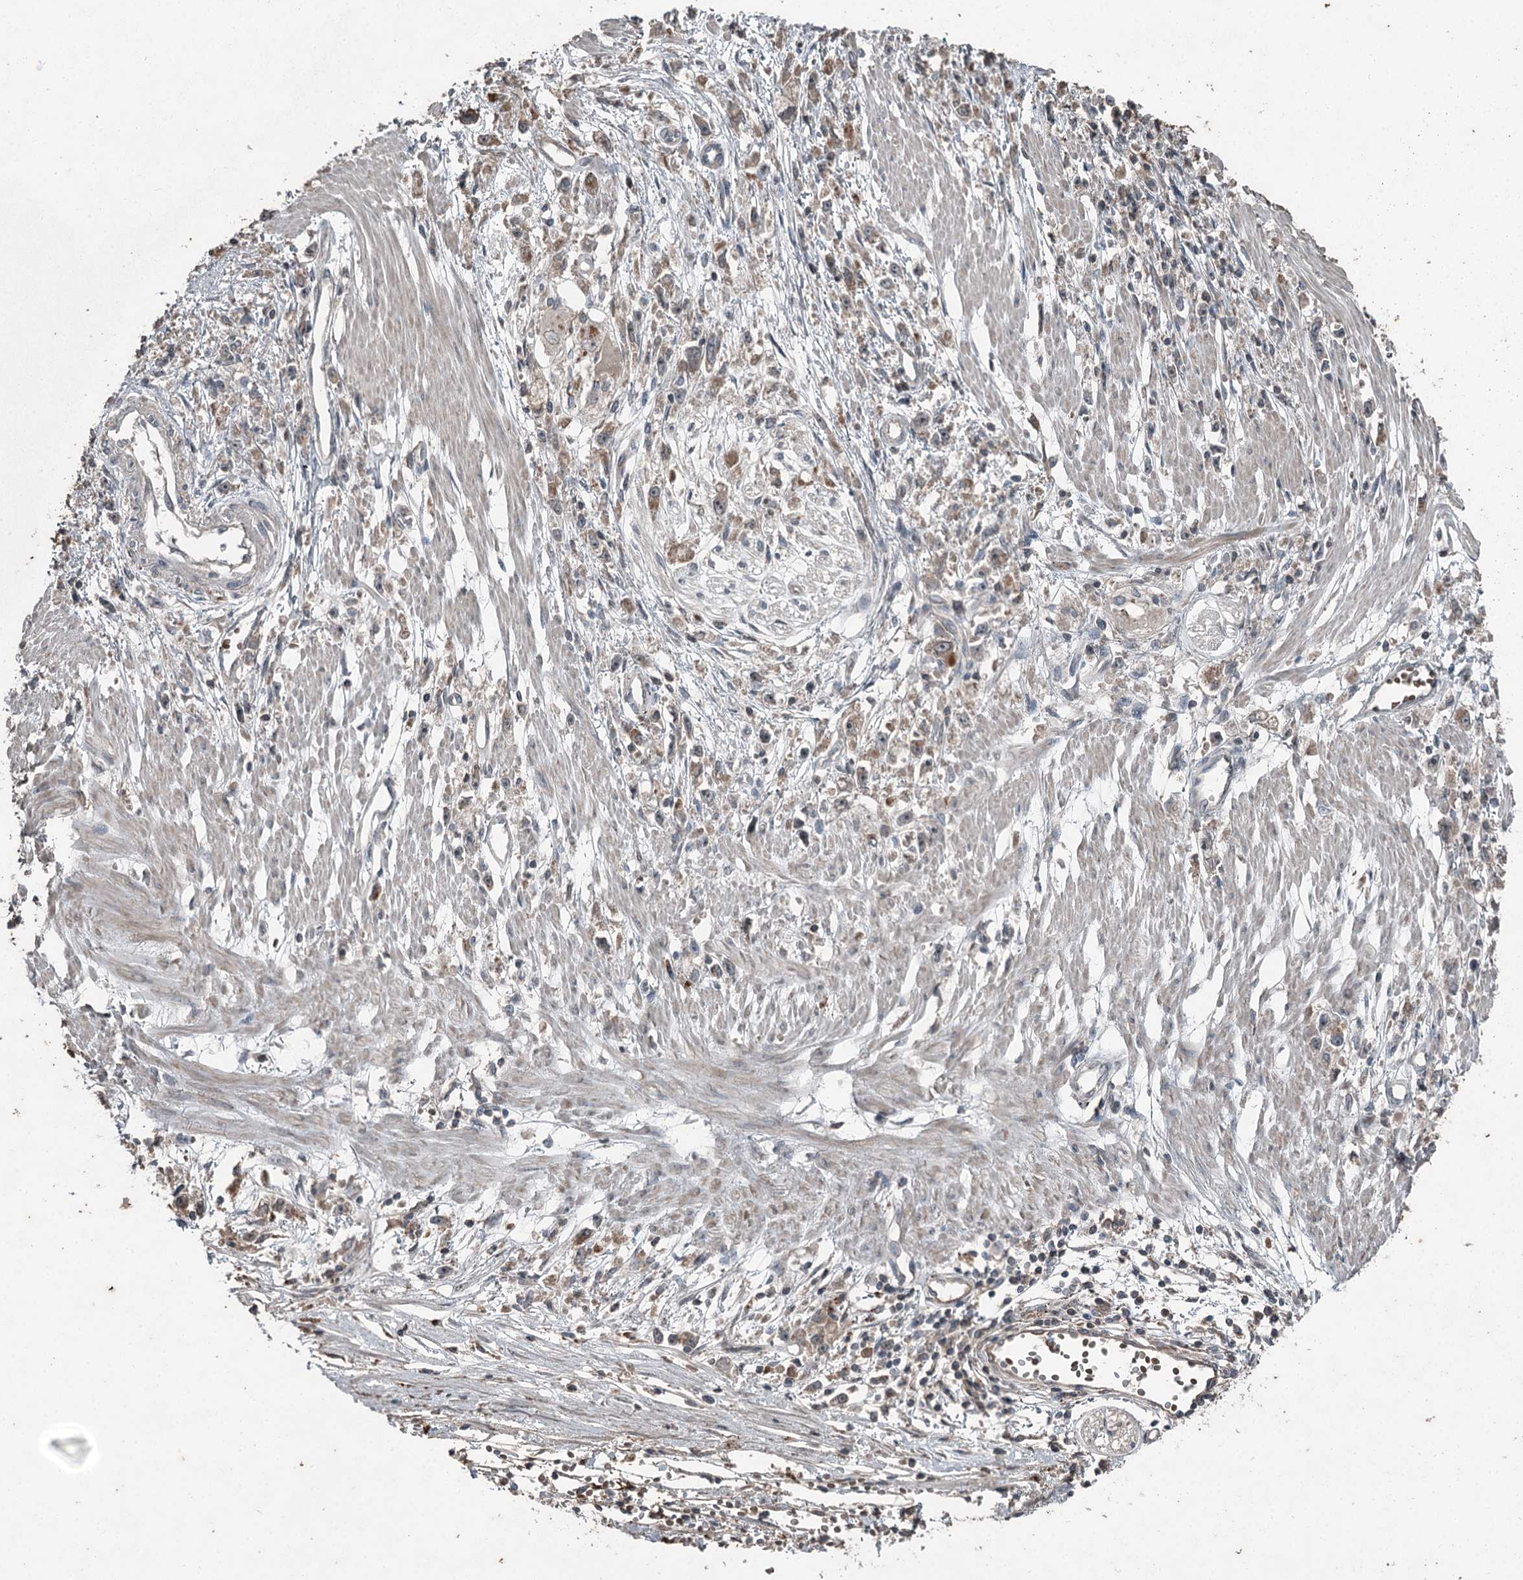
{"staining": {"intensity": "negative", "quantity": "none", "location": "none"}, "tissue": "stomach cancer", "cell_type": "Tumor cells", "image_type": "cancer", "snomed": [{"axis": "morphology", "description": "Adenocarcinoma, NOS"}, {"axis": "topography", "description": "Stomach"}], "caption": "A micrograph of human stomach cancer is negative for staining in tumor cells.", "gene": "SLC39A8", "patient": {"sex": "female", "age": 59}}